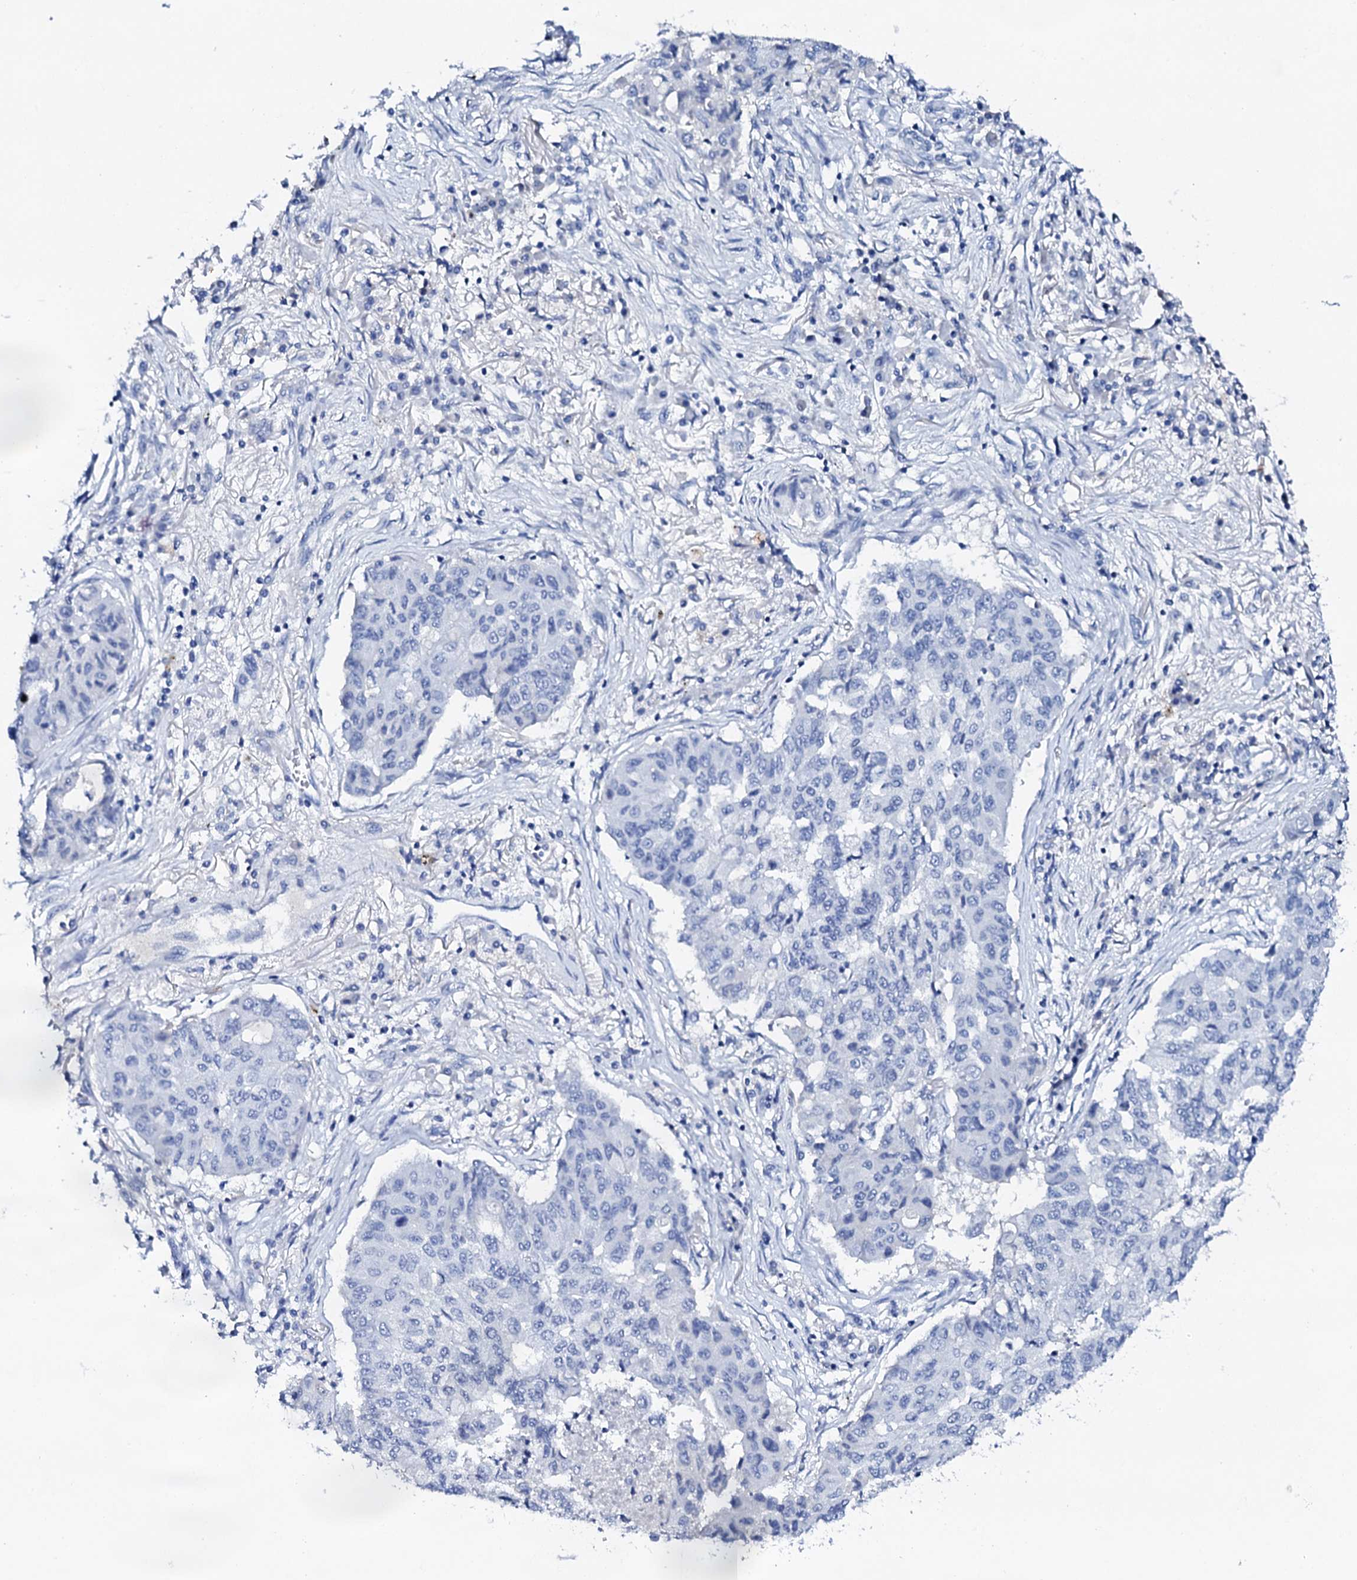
{"staining": {"intensity": "negative", "quantity": "none", "location": "none"}, "tissue": "lung cancer", "cell_type": "Tumor cells", "image_type": "cancer", "snomed": [{"axis": "morphology", "description": "Squamous cell carcinoma, NOS"}, {"axis": "topography", "description": "Lung"}], "caption": "This is an immunohistochemistry photomicrograph of lung cancer (squamous cell carcinoma). There is no staining in tumor cells.", "gene": "FBXL16", "patient": {"sex": "male", "age": 74}}